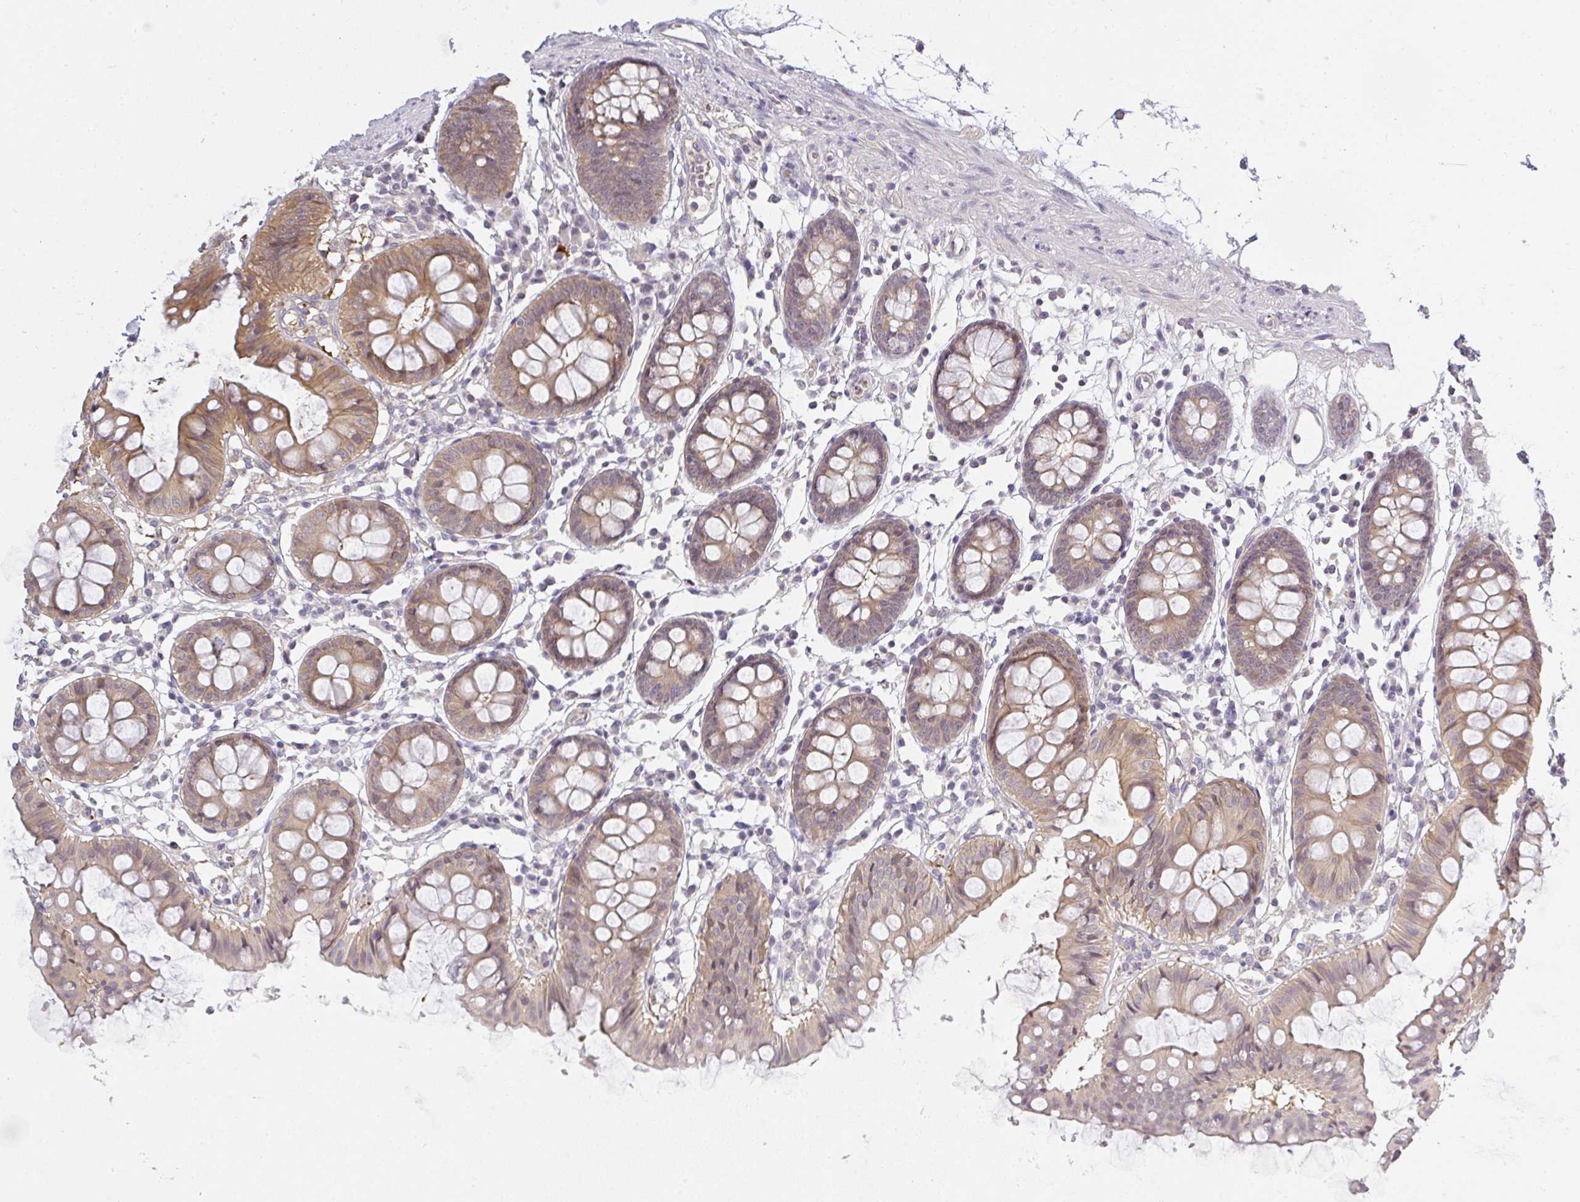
{"staining": {"intensity": "negative", "quantity": "none", "location": "none"}, "tissue": "colon", "cell_type": "Endothelial cells", "image_type": "normal", "snomed": [{"axis": "morphology", "description": "Normal tissue, NOS"}, {"axis": "topography", "description": "Colon"}], "caption": "A micrograph of human colon is negative for staining in endothelial cells. (DAB immunohistochemistry (IHC) with hematoxylin counter stain).", "gene": "GSDMB", "patient": {"sex": "female", "age": 84}}